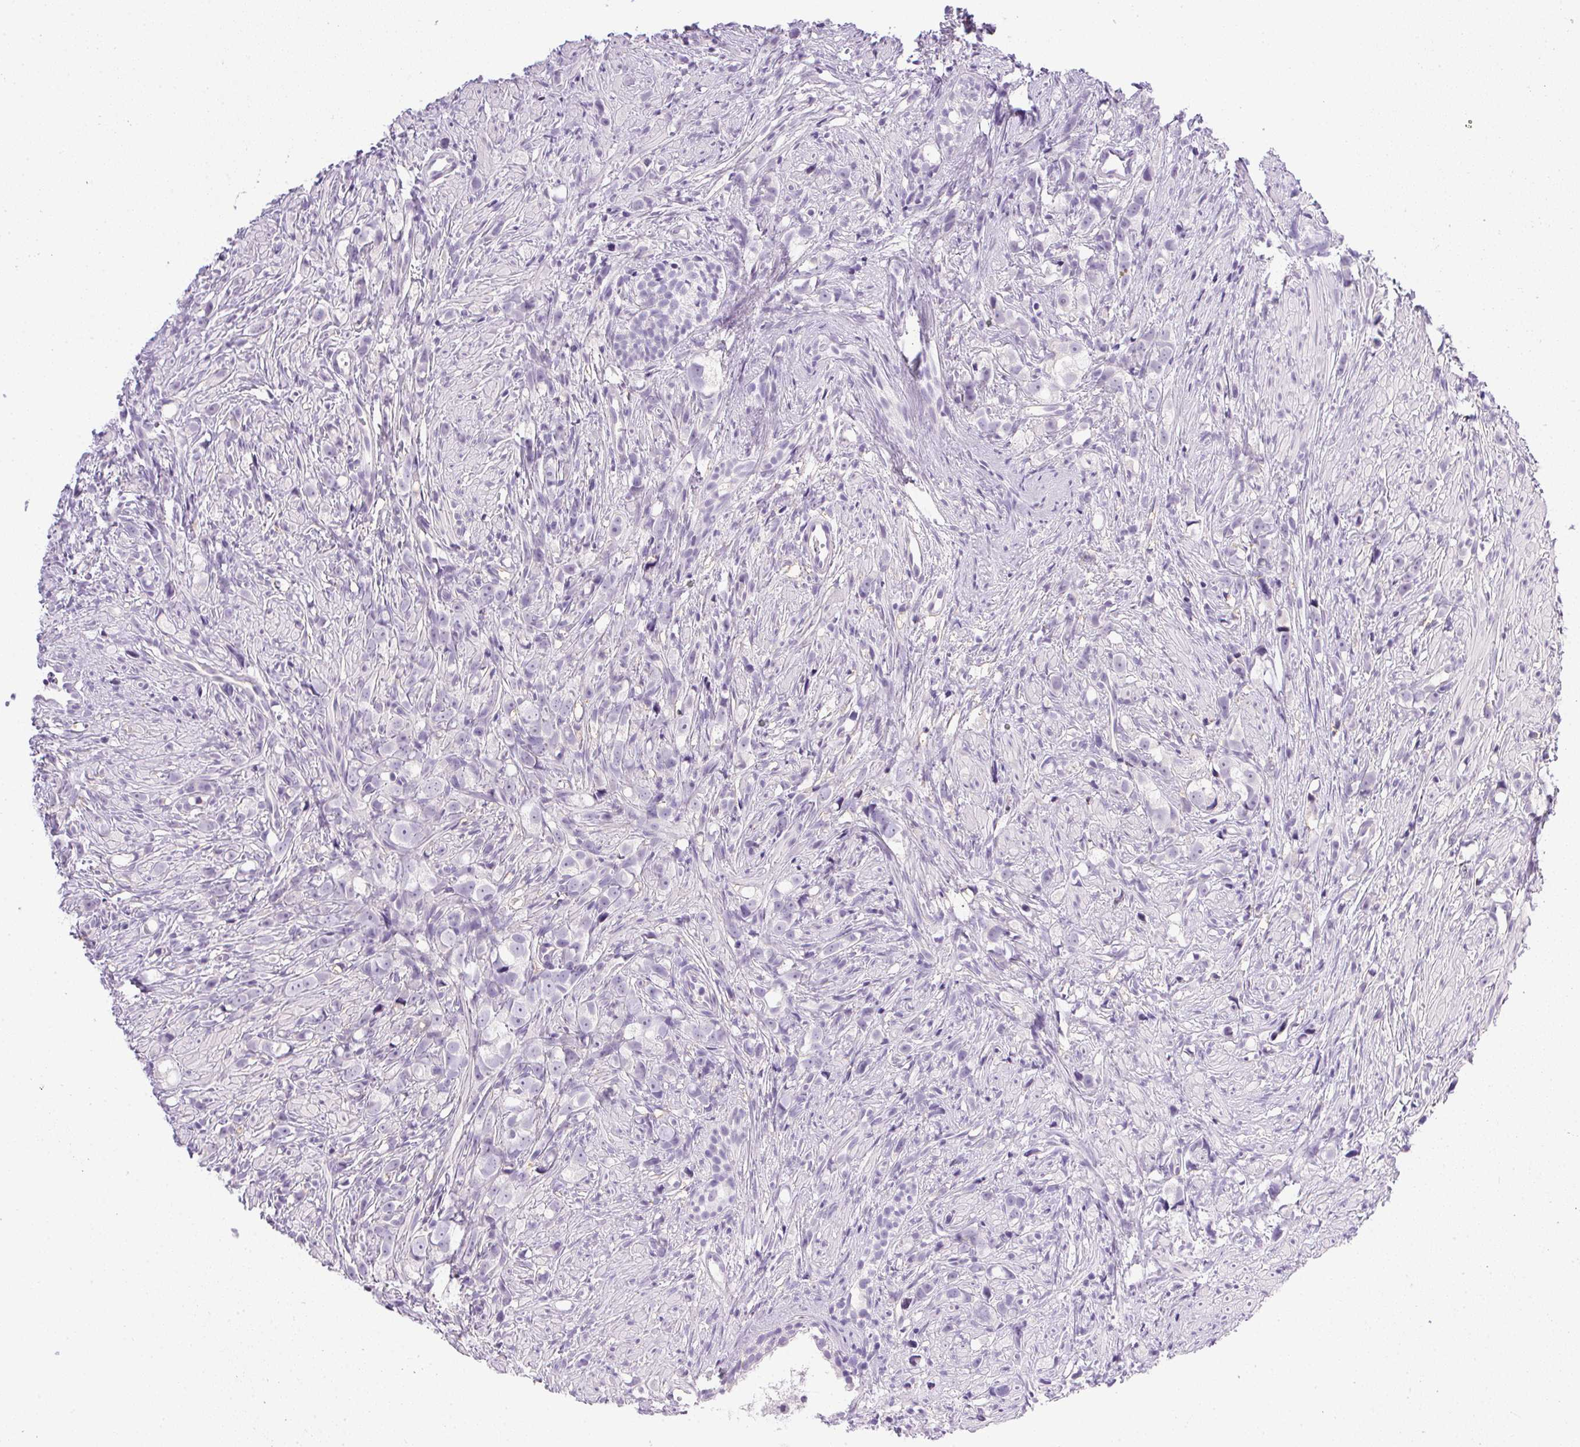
{"staining": {"intensity": "negative", "quantity": "none", "location": "none"}, "tissue": "prostate cancer", "cell_type": "Tumor cells", "image_type": "cancer", "snomed": [{"axis": "morphology", "description": "Adenocarcinoma, High grade"}, {"axis": "topography", "description": "Prostate"}], "caption": "Tumor cells are negative for protein expression in human high-grade adenocarcinoma (prostate).", "gene": "PRL", "patient": {"sex": "male", "age": 75}}